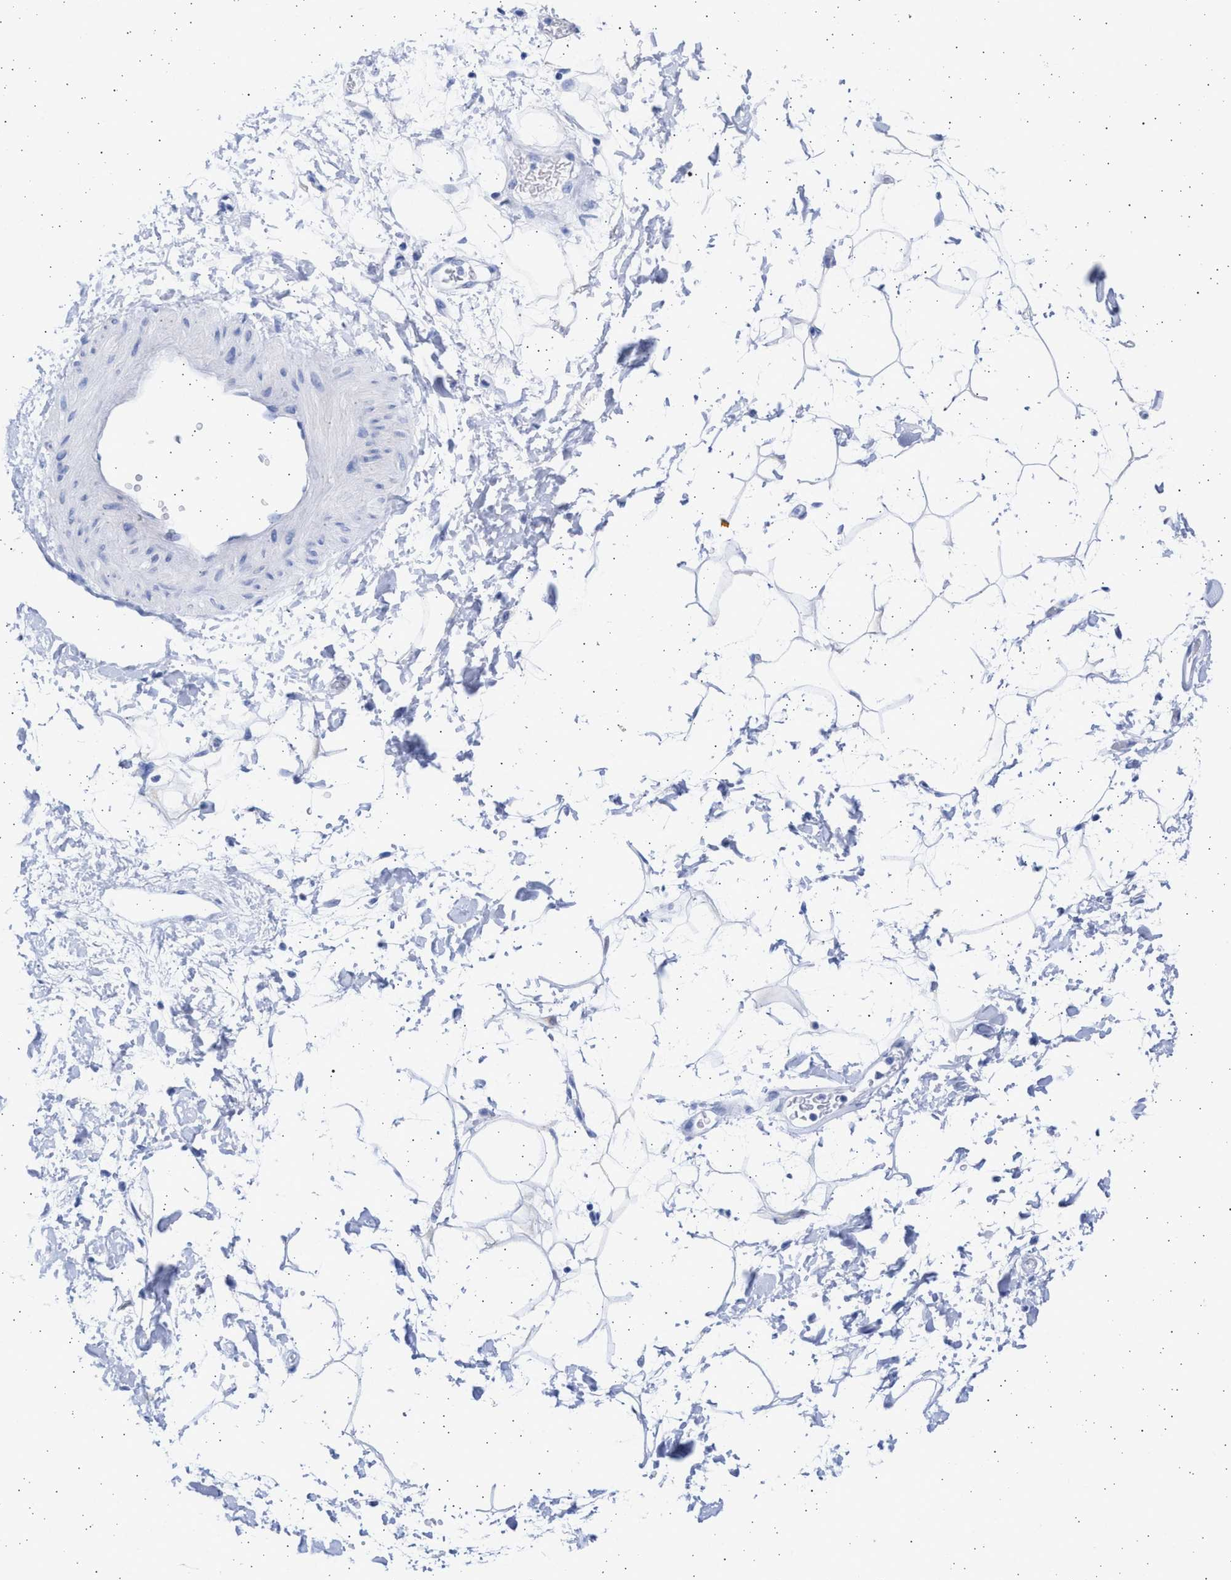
{"staining": {"intensity": "negative", "quantity": "none", "location": "none"}, "tissue": "adipose tissue", "cell_type": "Adipocytes", "image_type": "normal", "snomed": [{"axis": "morphology", "description": "Normal tissue, NOS"}, {"axis": "topography", "description": "Soft tissue"}], "caption": "Adipocytes show no significant staining in normal adipose tissue.", "gene": "ALDOC", "patient": {"sex": "male", "age": 72}}